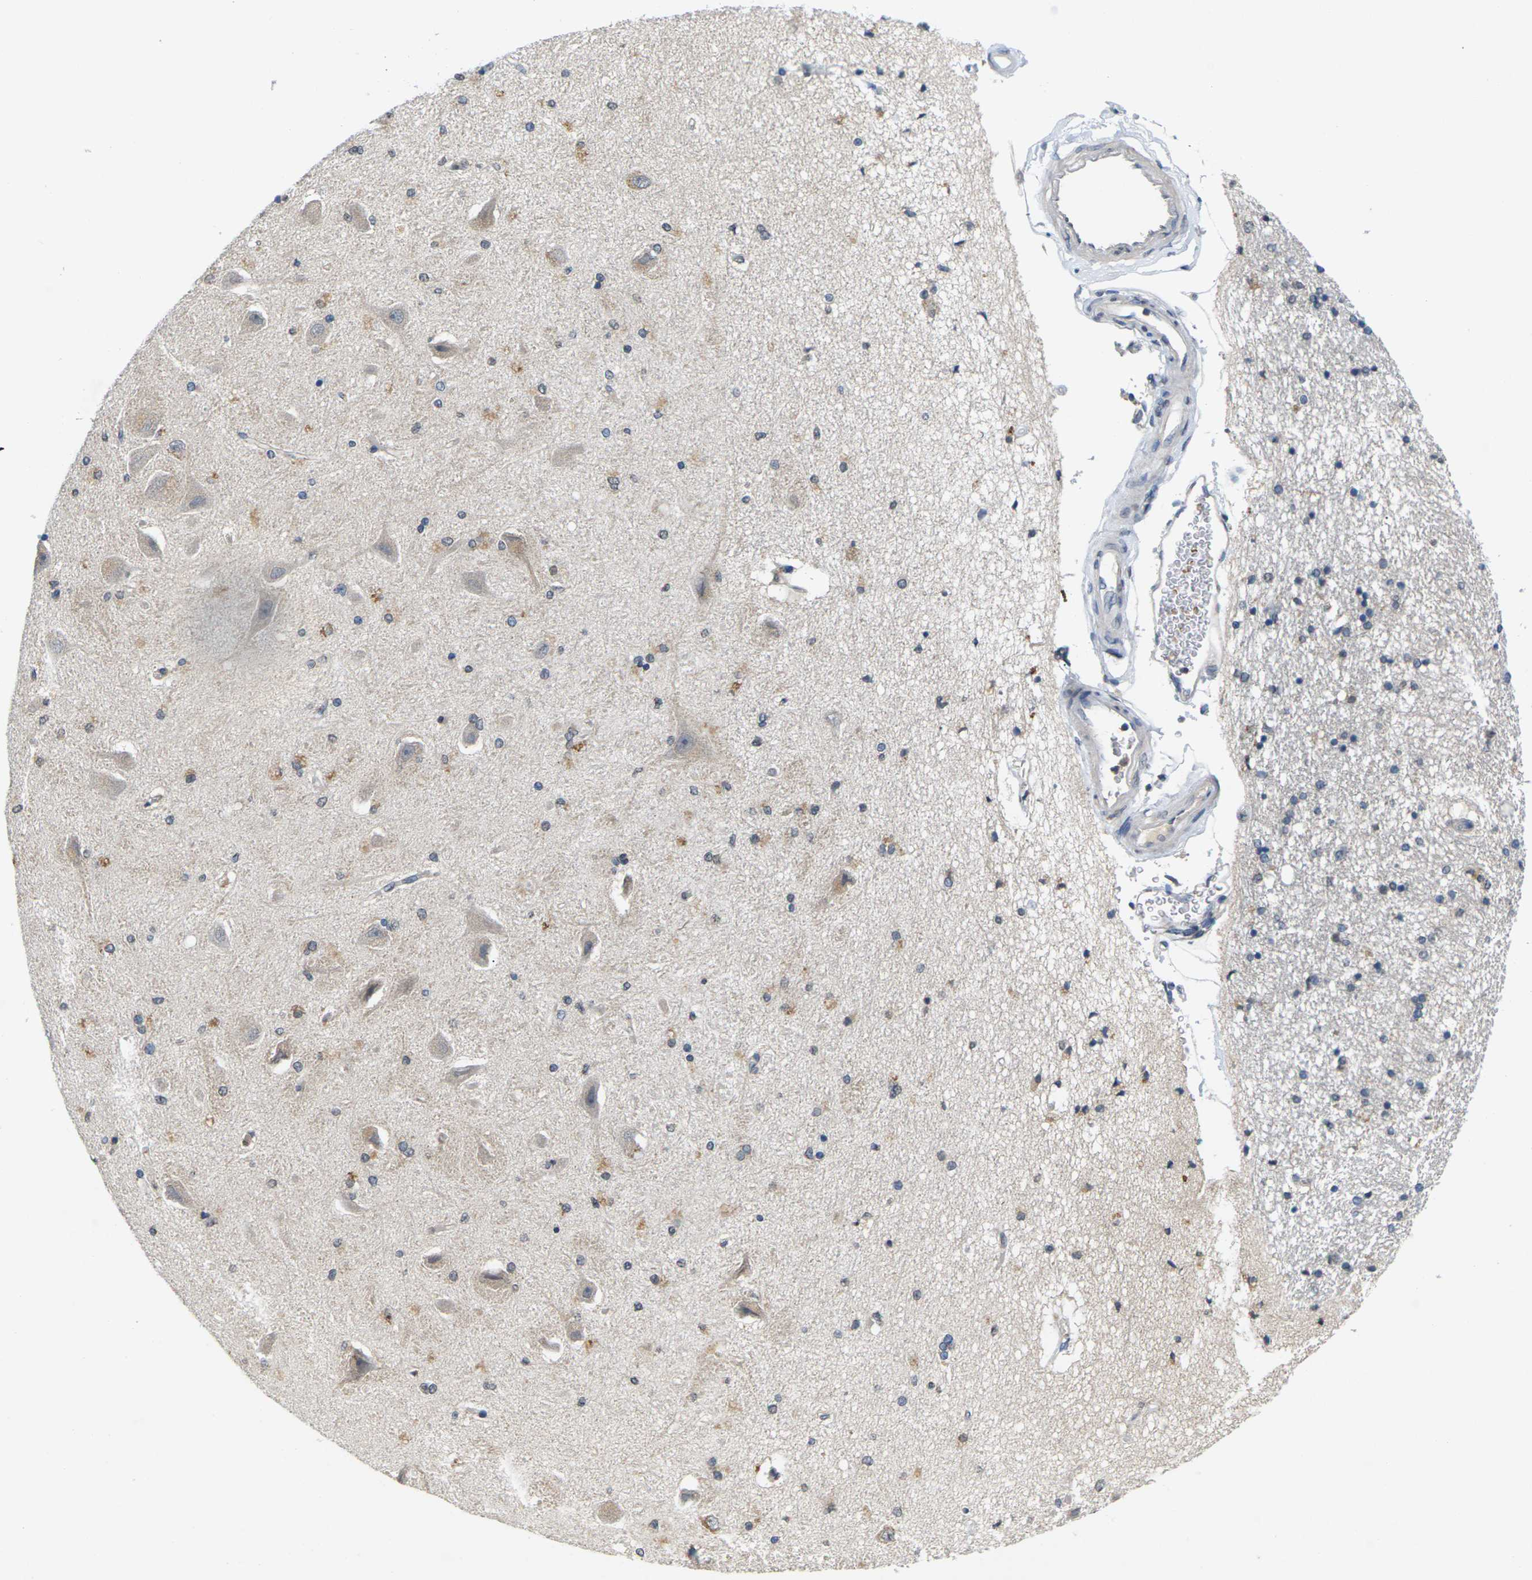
{"staining": {"intensity": "negative", "quantity": "none", "location": "none"}, "tissue": "hippocampus", "cell_type": "Glial cells", "image_type": "normal", "snomed": [{"axis": "morphology", "description": "Normal tissue, NOS"}, {"axis": "topography", "description": "Hippocampus"}], "caption": "The photomicrograph exhibits no significant staining in glial cells of hippocampus.", "gene": "SLC2A2", "patient": {"sex": "female", "age": 54}}